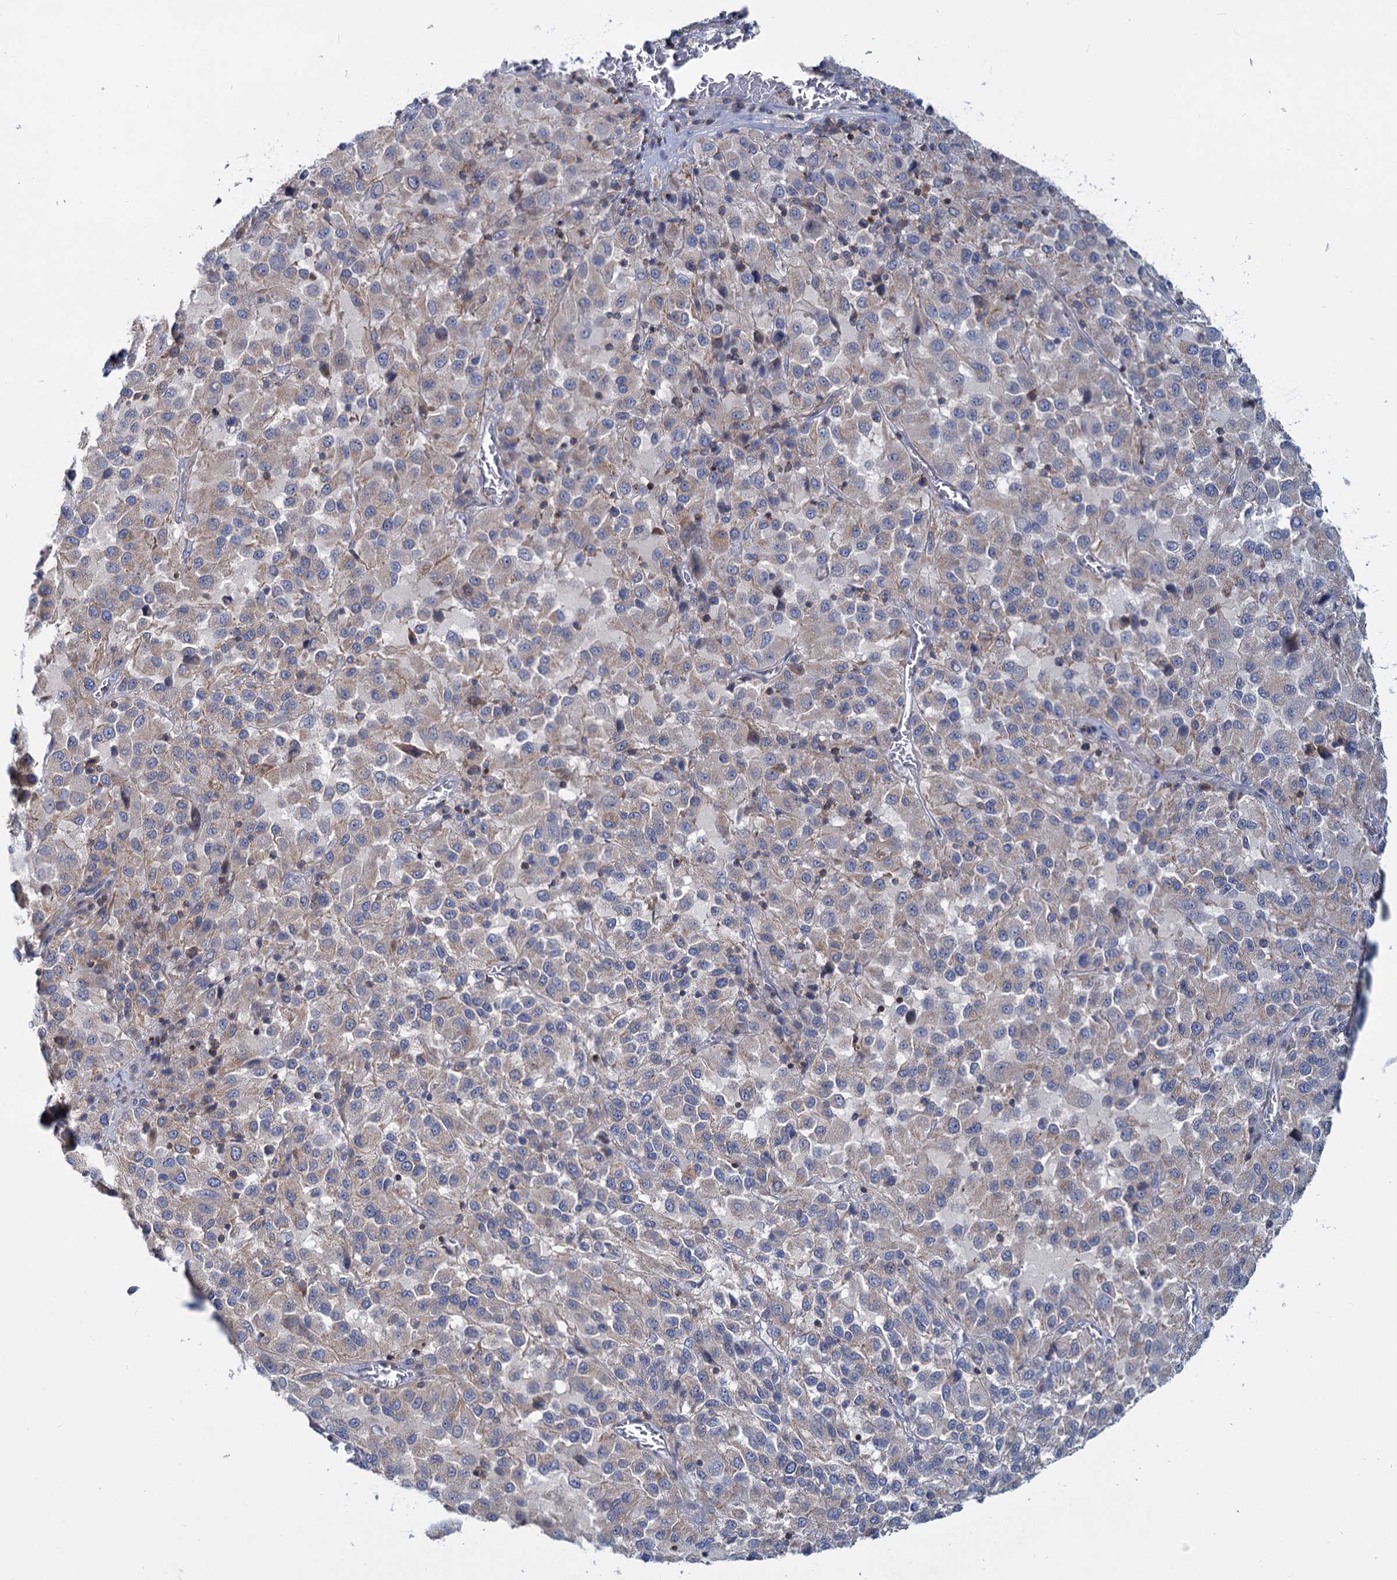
{"staining": {"intensity": "weak", "quantity": "25%-75%", "location": "cytoplasmic/membranous"}, "tissue": "melanoma", "cell_type": "Tumor cells", "image_type": "cancer", "snomed": [{"axis": "morphology", "description": "Malignant melanoma, Metastatic site"}, {"axis": "topography", "description": "Lung"}], "caption": "Melanoma stained with DAB immunohistochemistry displays low levels of weak cytoplasmic/membranous expression in approximately 25%-75% of tumor cells.", "gene": "LRCH4", "patient": {"sex": "male", "age": 64}}